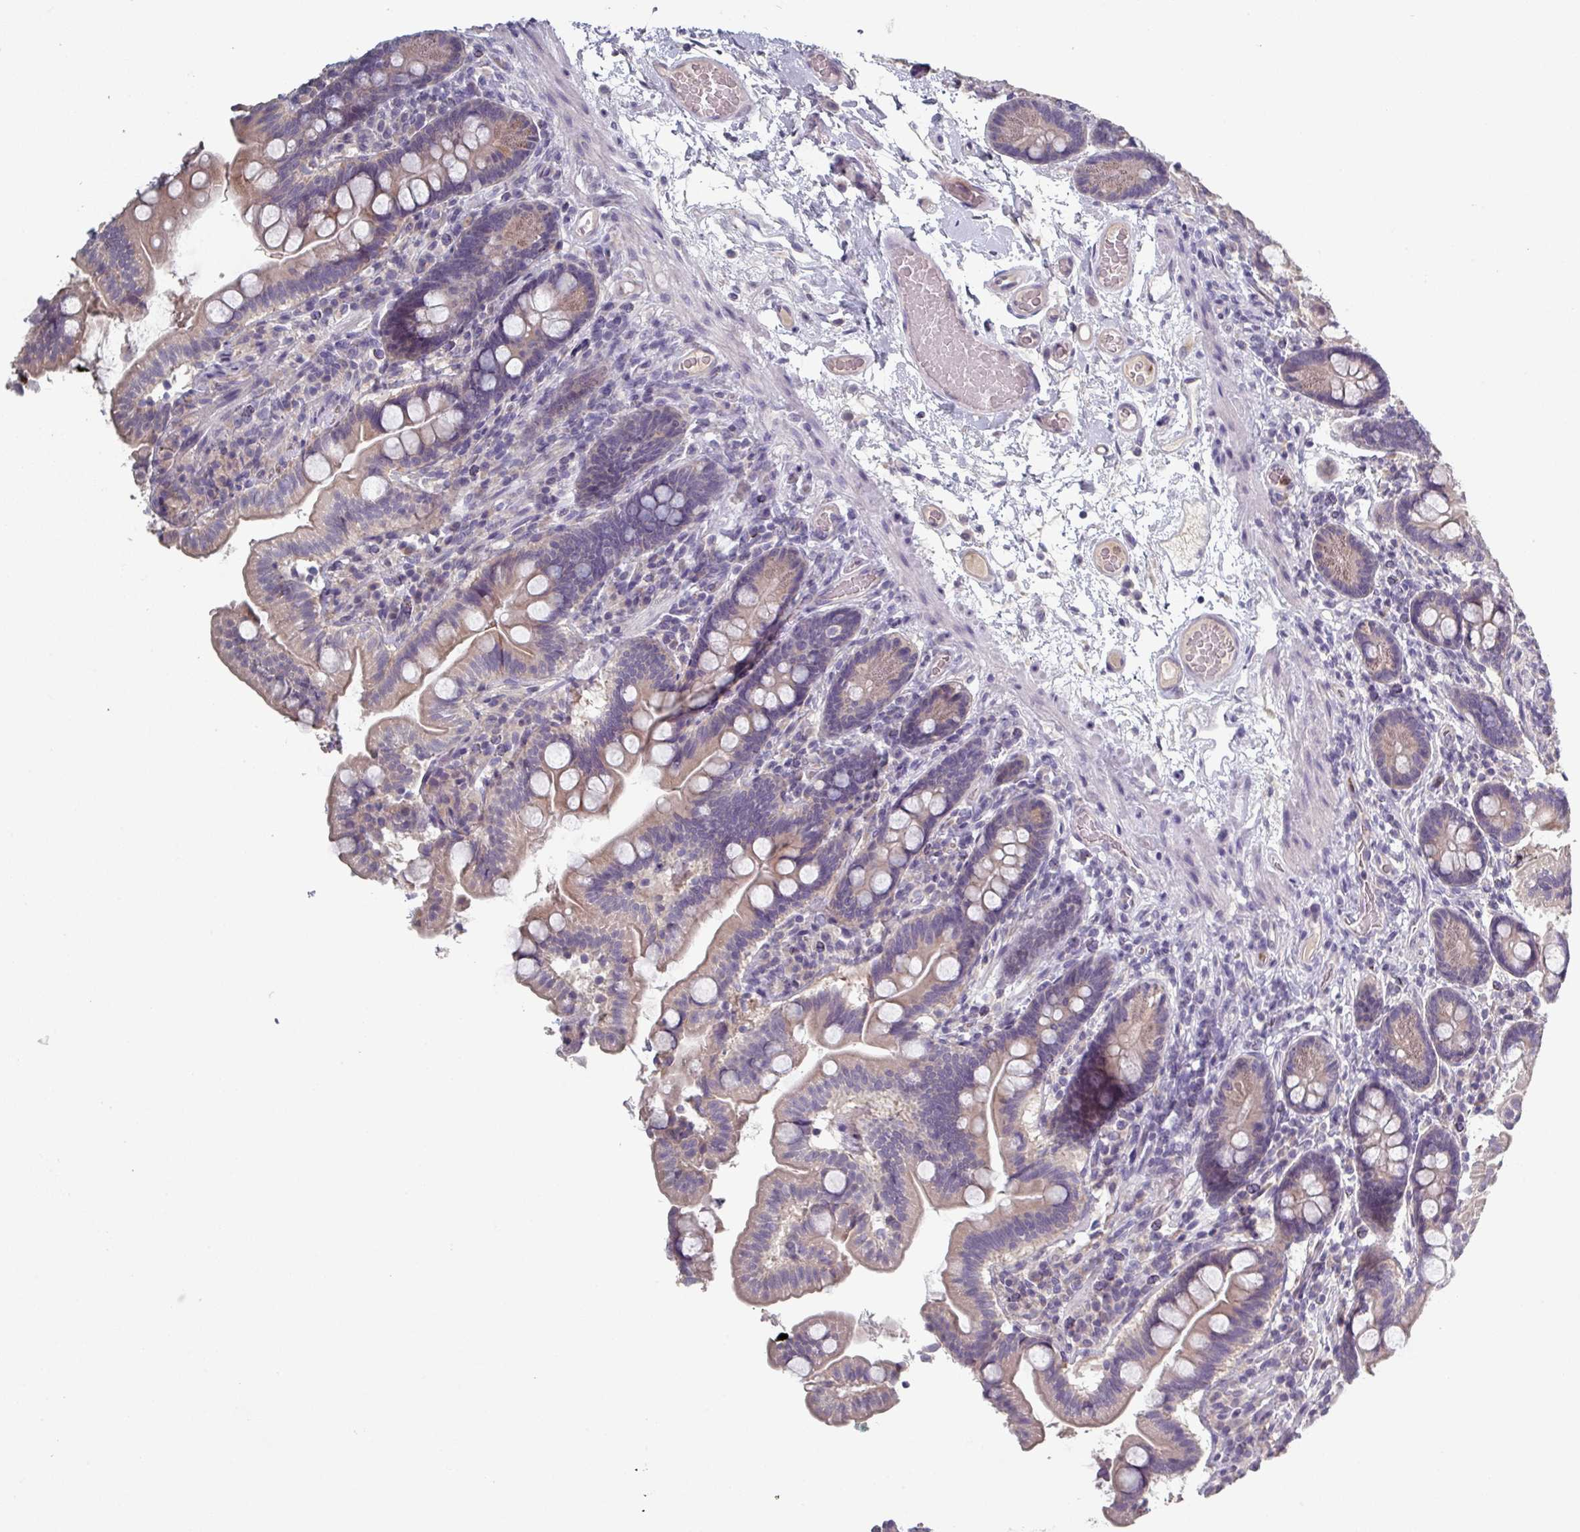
{"staining": {"intensity": "weak", "quantity": ">75%", "location": "cytoplasmic/membranous"}, "tissue": "small intestine", "cell_type": "Glandular cells", "image_type": "normal", "snomed": [{"axis": "morphology", "description": "Normal tissue, NOS"}, {"axis": "topography", "description": "Small intestine"}], "caption": "Immunohistochemistry (DAB) staining of unremarkable human small intestine reveals weak cytoplasmic/membranous protein staining in about >75% of glandular cells. The staining was performed using DAB, with brown indicating positive protein expression. Nuclei are stained blue with hematoxylin.", "gene": "PRAMEF7", "patient": {"sex": "female", "age": 64}}